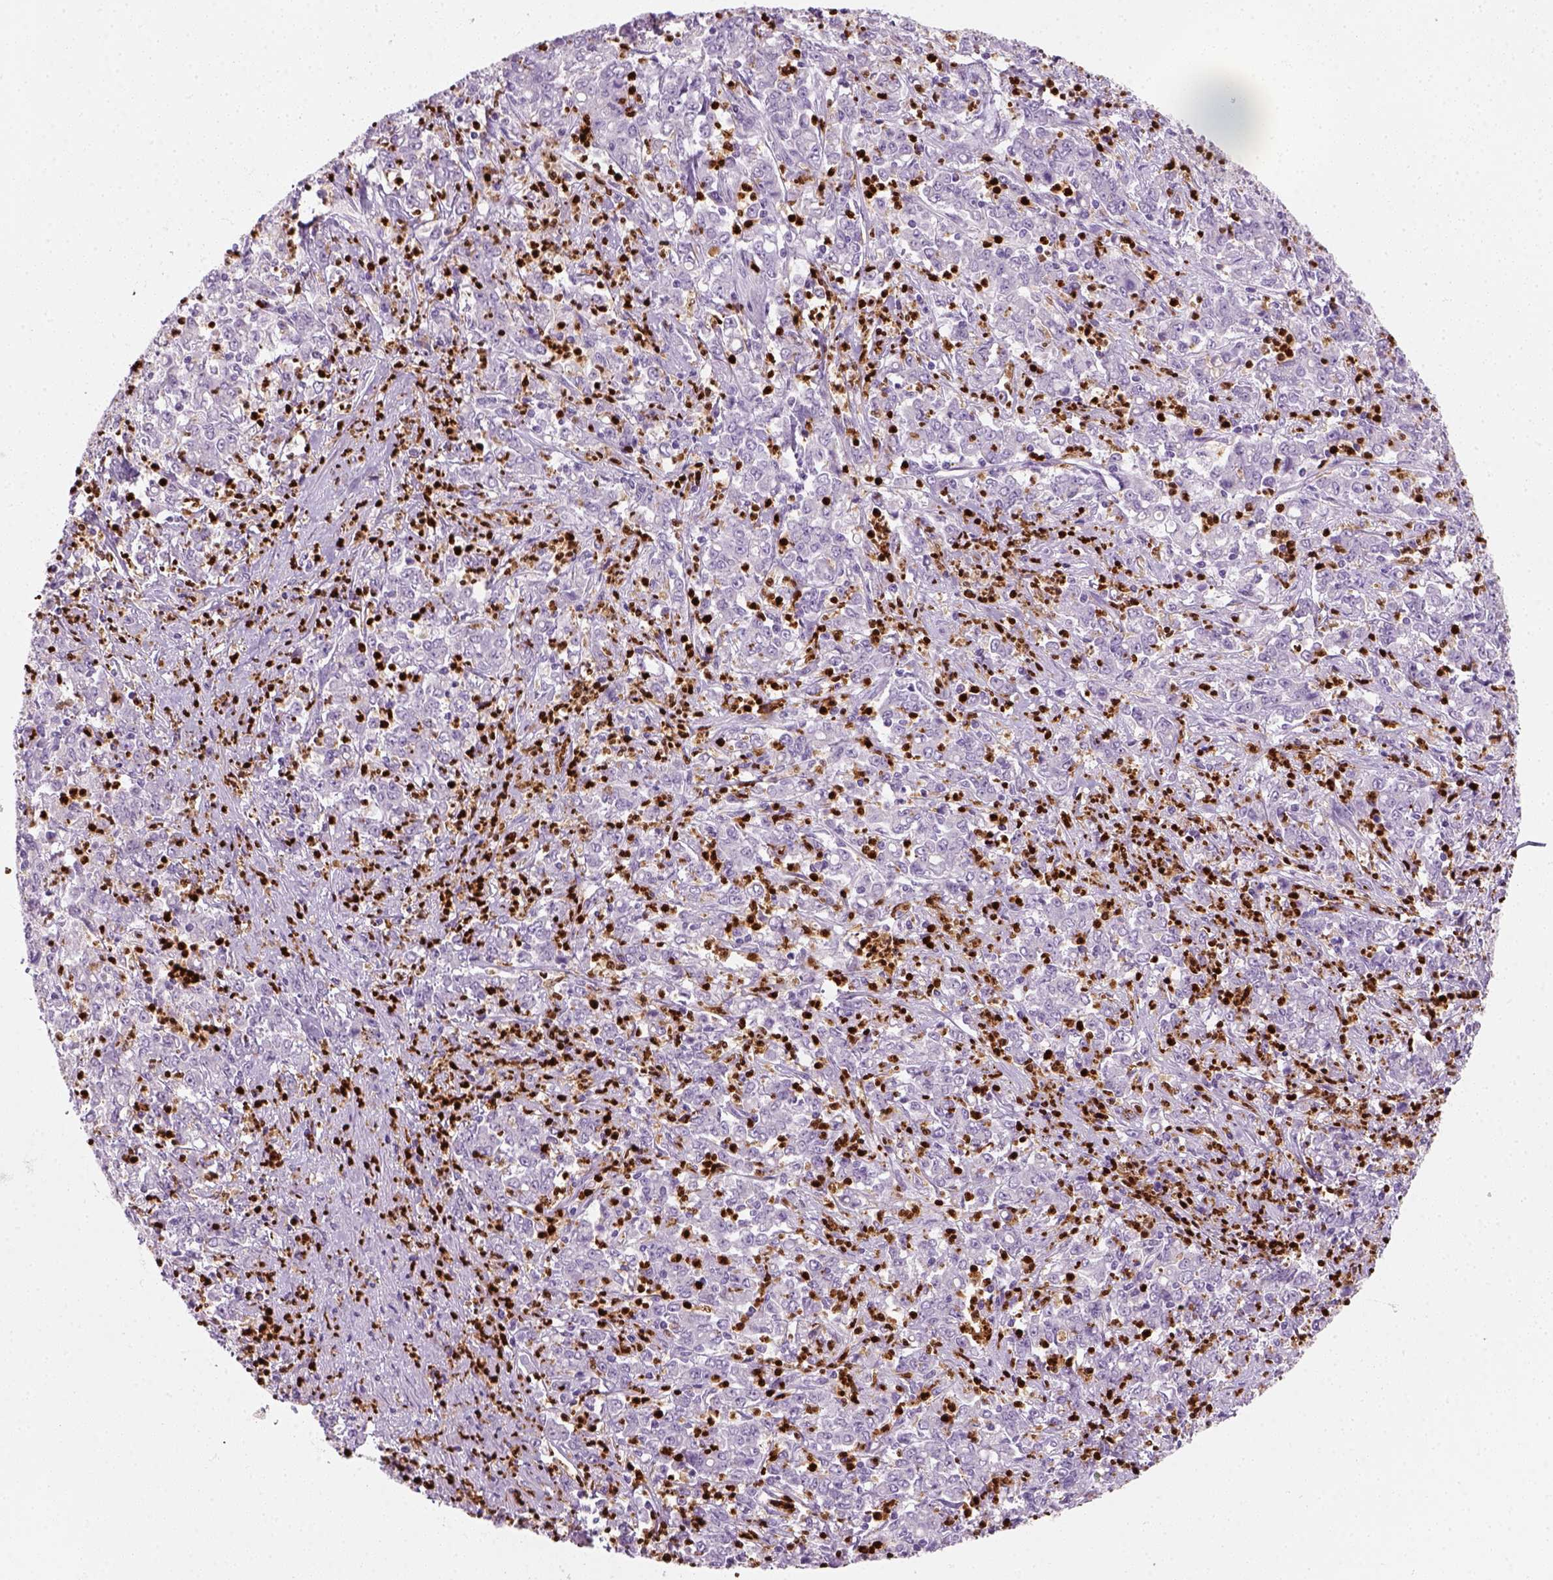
{"staining": {"intensity": "negative", "quantity": "none", "location": "none"}, "tissue": "stomach cancer", "cell_type": "Tumor cells", "image_type": "cancer", "snomed": [{"axis": "morphology", "description": "Adenocarcinoma, NOS"}, {"axis": "topography", "description": "Stomach, lower"}], "caption": "Stomach adenocarcinoma stained for a protein using immunohistochemistry demonstrates no positivity tumor cells.", "gene": "IL4", "patient": {"sex": "female", "age": 71}}